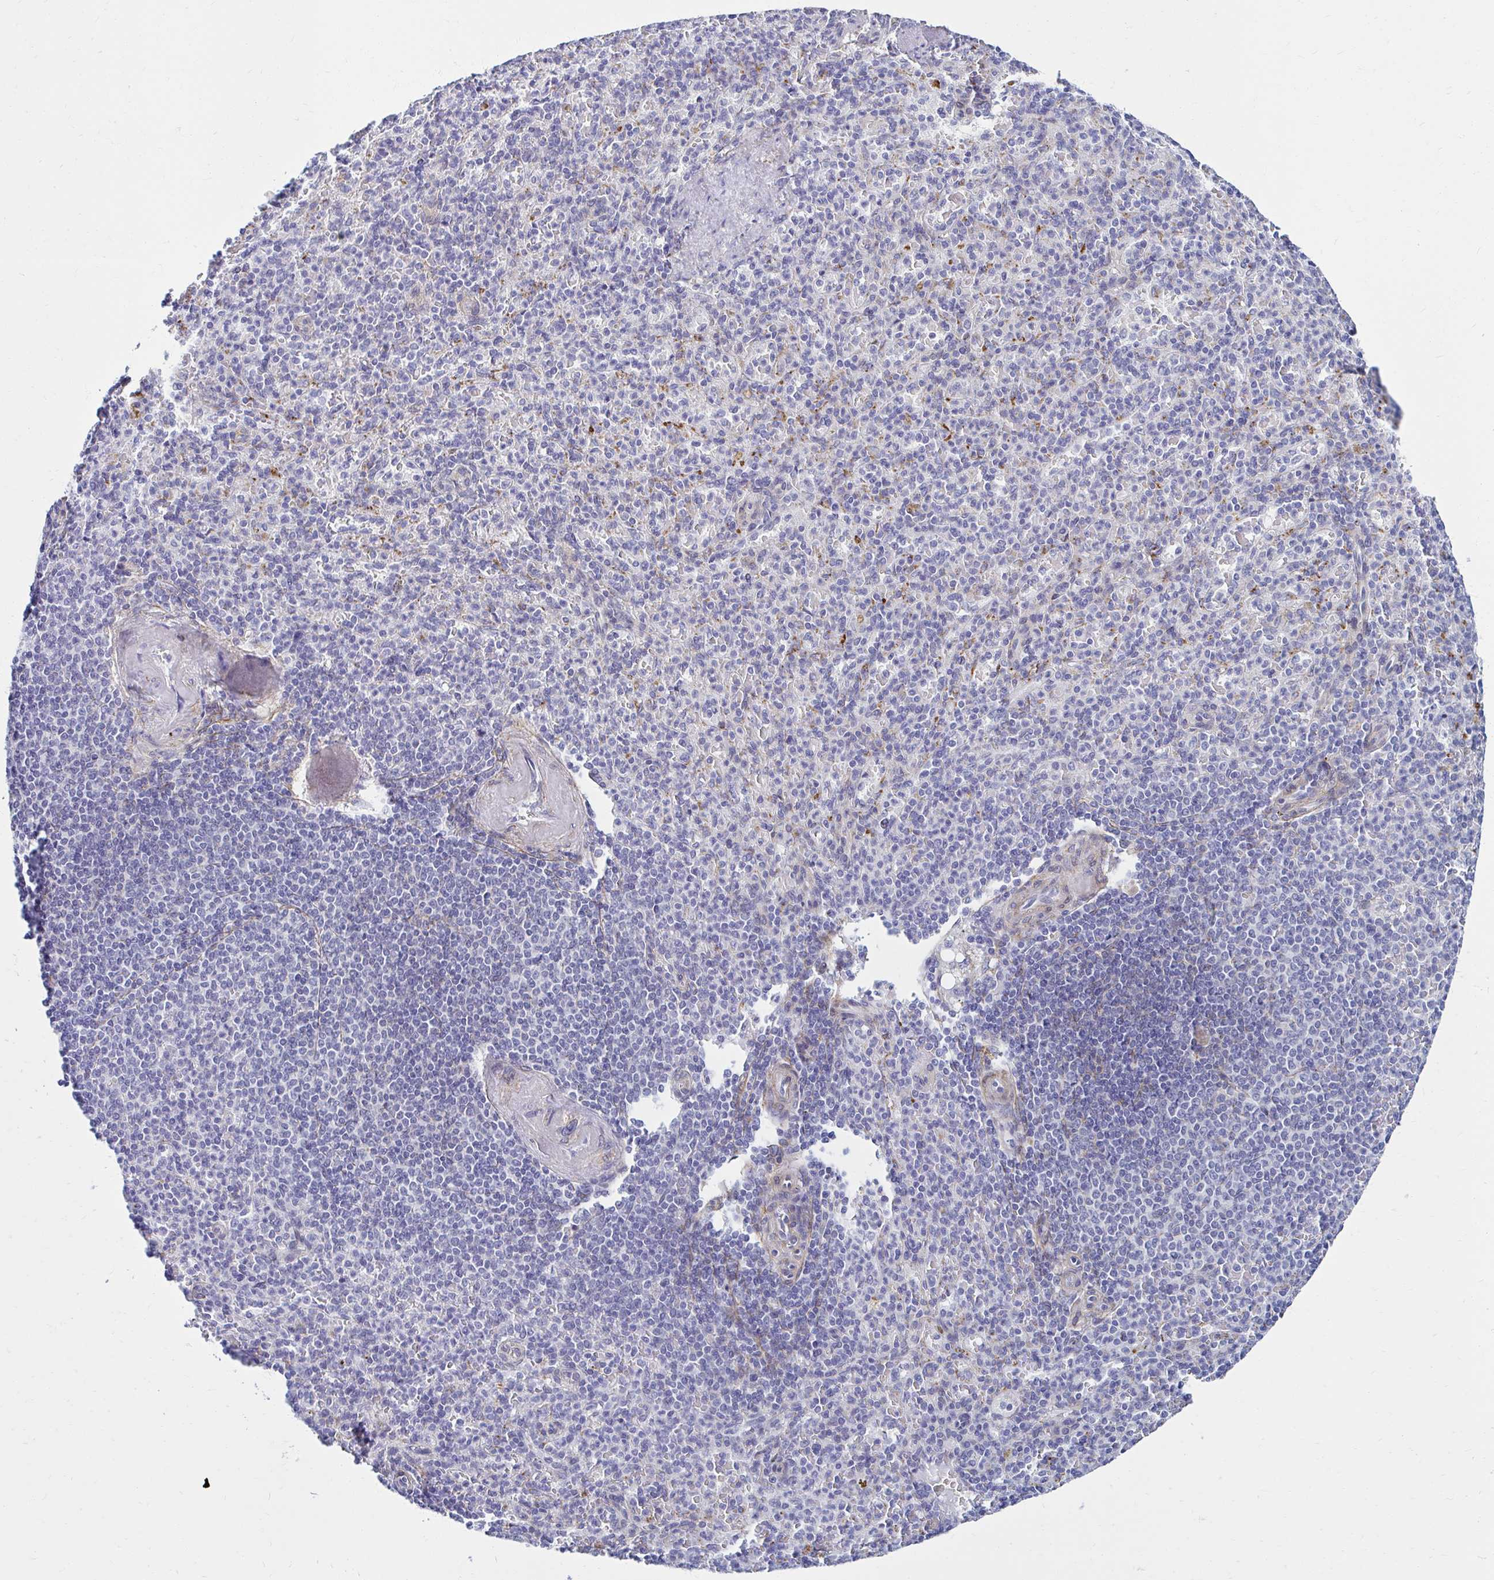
{"staining": {"intensity": "negative", "quantity": "none", "location": "none"}, "tissue": "spleen", "cell_type": "Cells in red pulp", "image_type": "normal", "snomed": [{"axis": "morphology", "description": "Normal tissue, NOS"}, {"axis": "topography", "description": "Spleen"}], "caption": "The image demonstrates no staining of cells in red pulp in unremarkable spleen.", "gene": "ANKRD62", "patient": {"sex": "female", "age": 74}}